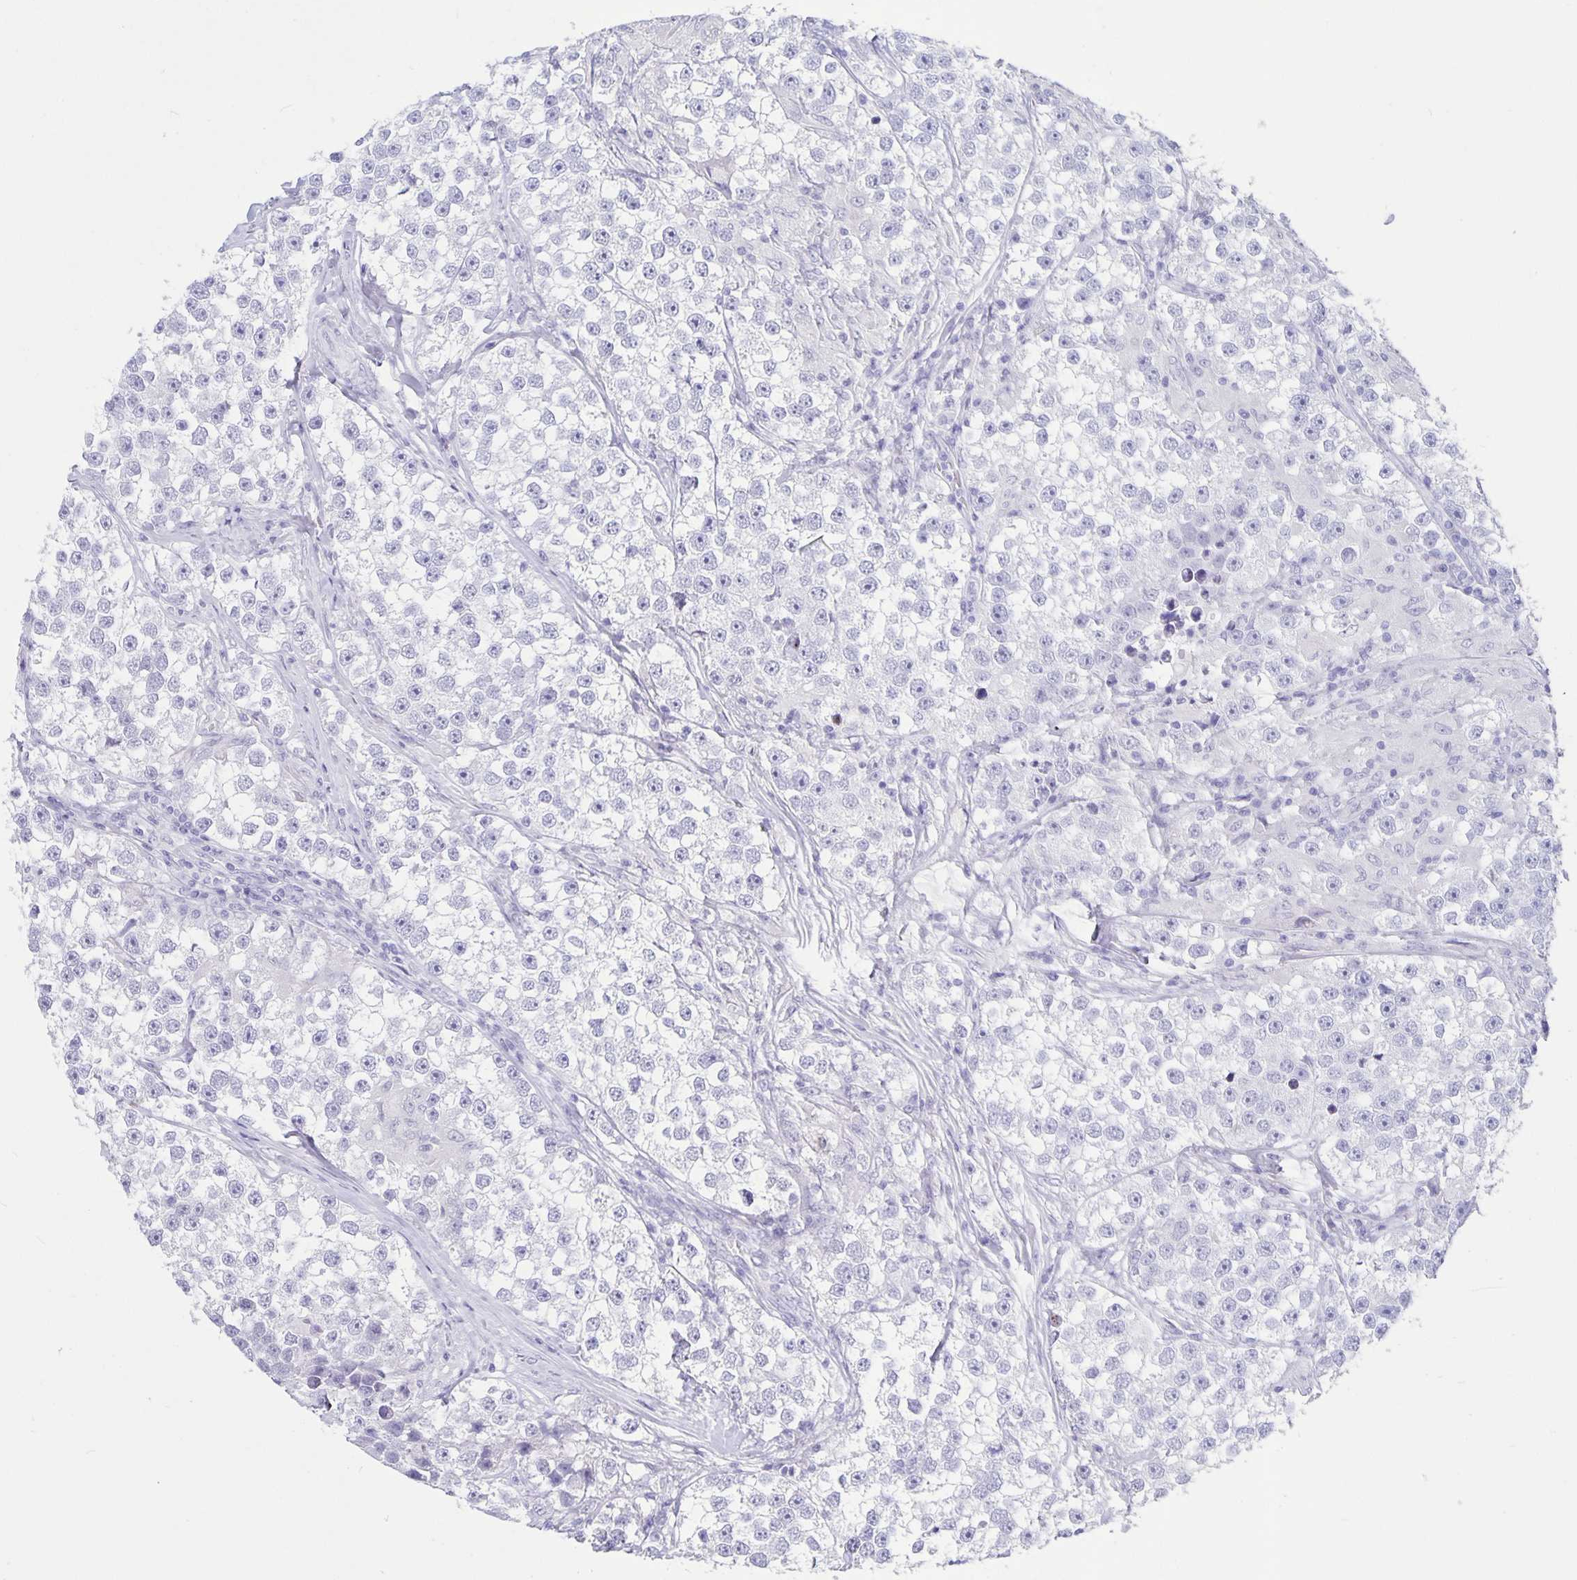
{"staining": {"intensity": "negative", "quantity": "none", "location": "none"}, "tissue": "testis cancer", "cell_type": "Tumor cells", "image_type": "cancer", "snomed": [{"axis": "morphology", "description": "Seminoma, NOS"}, {"axis": "topography", "description": "Testis"}], "caption": "Human seminoma (testis) stained for a protein using immunohistochemistry exhibits no positivity in tumor cells.", "gene": "BPIFA3", "patient": {"sex": "male", "age": 46}}